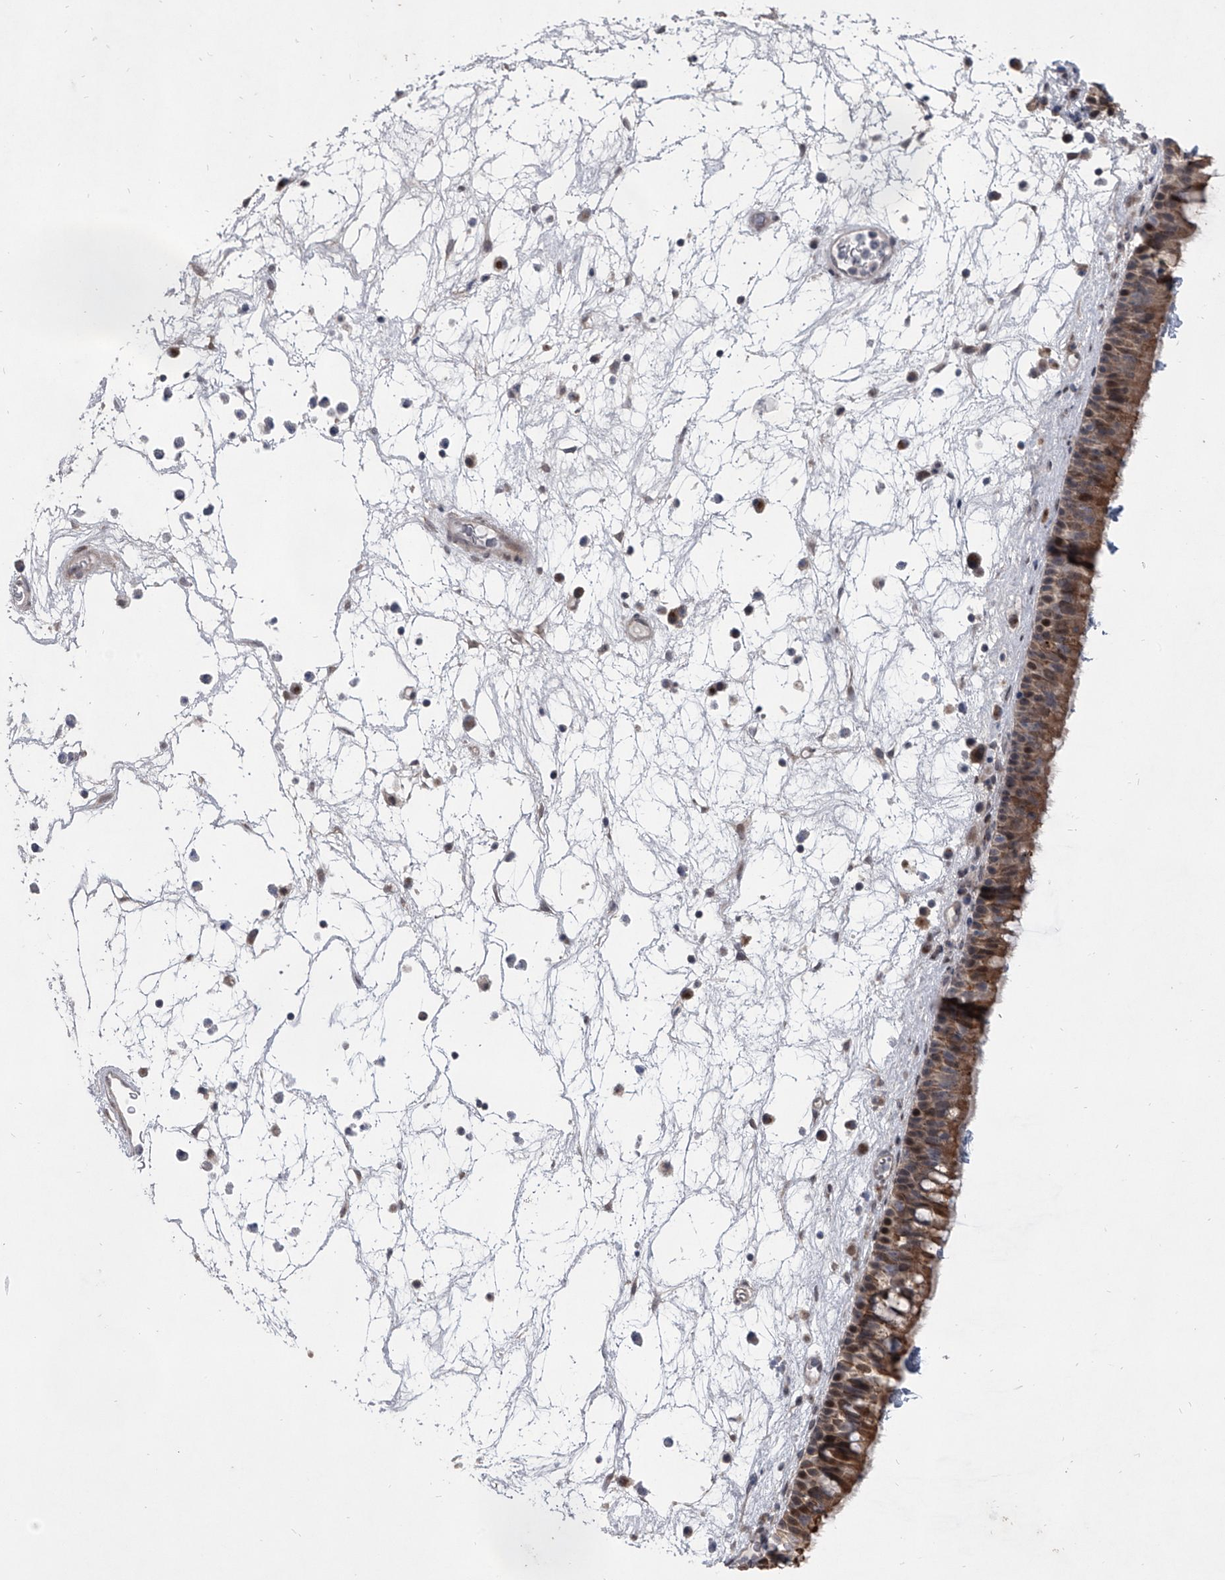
{"staining": {"intensity": "moderate", "quantity": ">75%", "location": "cytoplasmic/membranous"}, "tissue": "nasopharynx", "cell_type": "Respiratory epithelial cells", "image_type": "normal", "snomed": [{"axis": "morphology", "description": "Normal tissue, NOS"}, {"axis": "morphology", "description": "Inflammation, NOS"}, {"axis": "morphology", "description": "Malignant melanoma, Metastatic site"}, {"axis": "topography", "description": "Nasopharynx"}], "caption": "High-power microscopy captured an IHC micrograph of benign nasopharynx, revealing moderate cytoplasmic/membranous staining in about >75% of respiratory epithelial cells.", "gene": "HEATR6", "patient": {"sex": "male", "age": 70}}